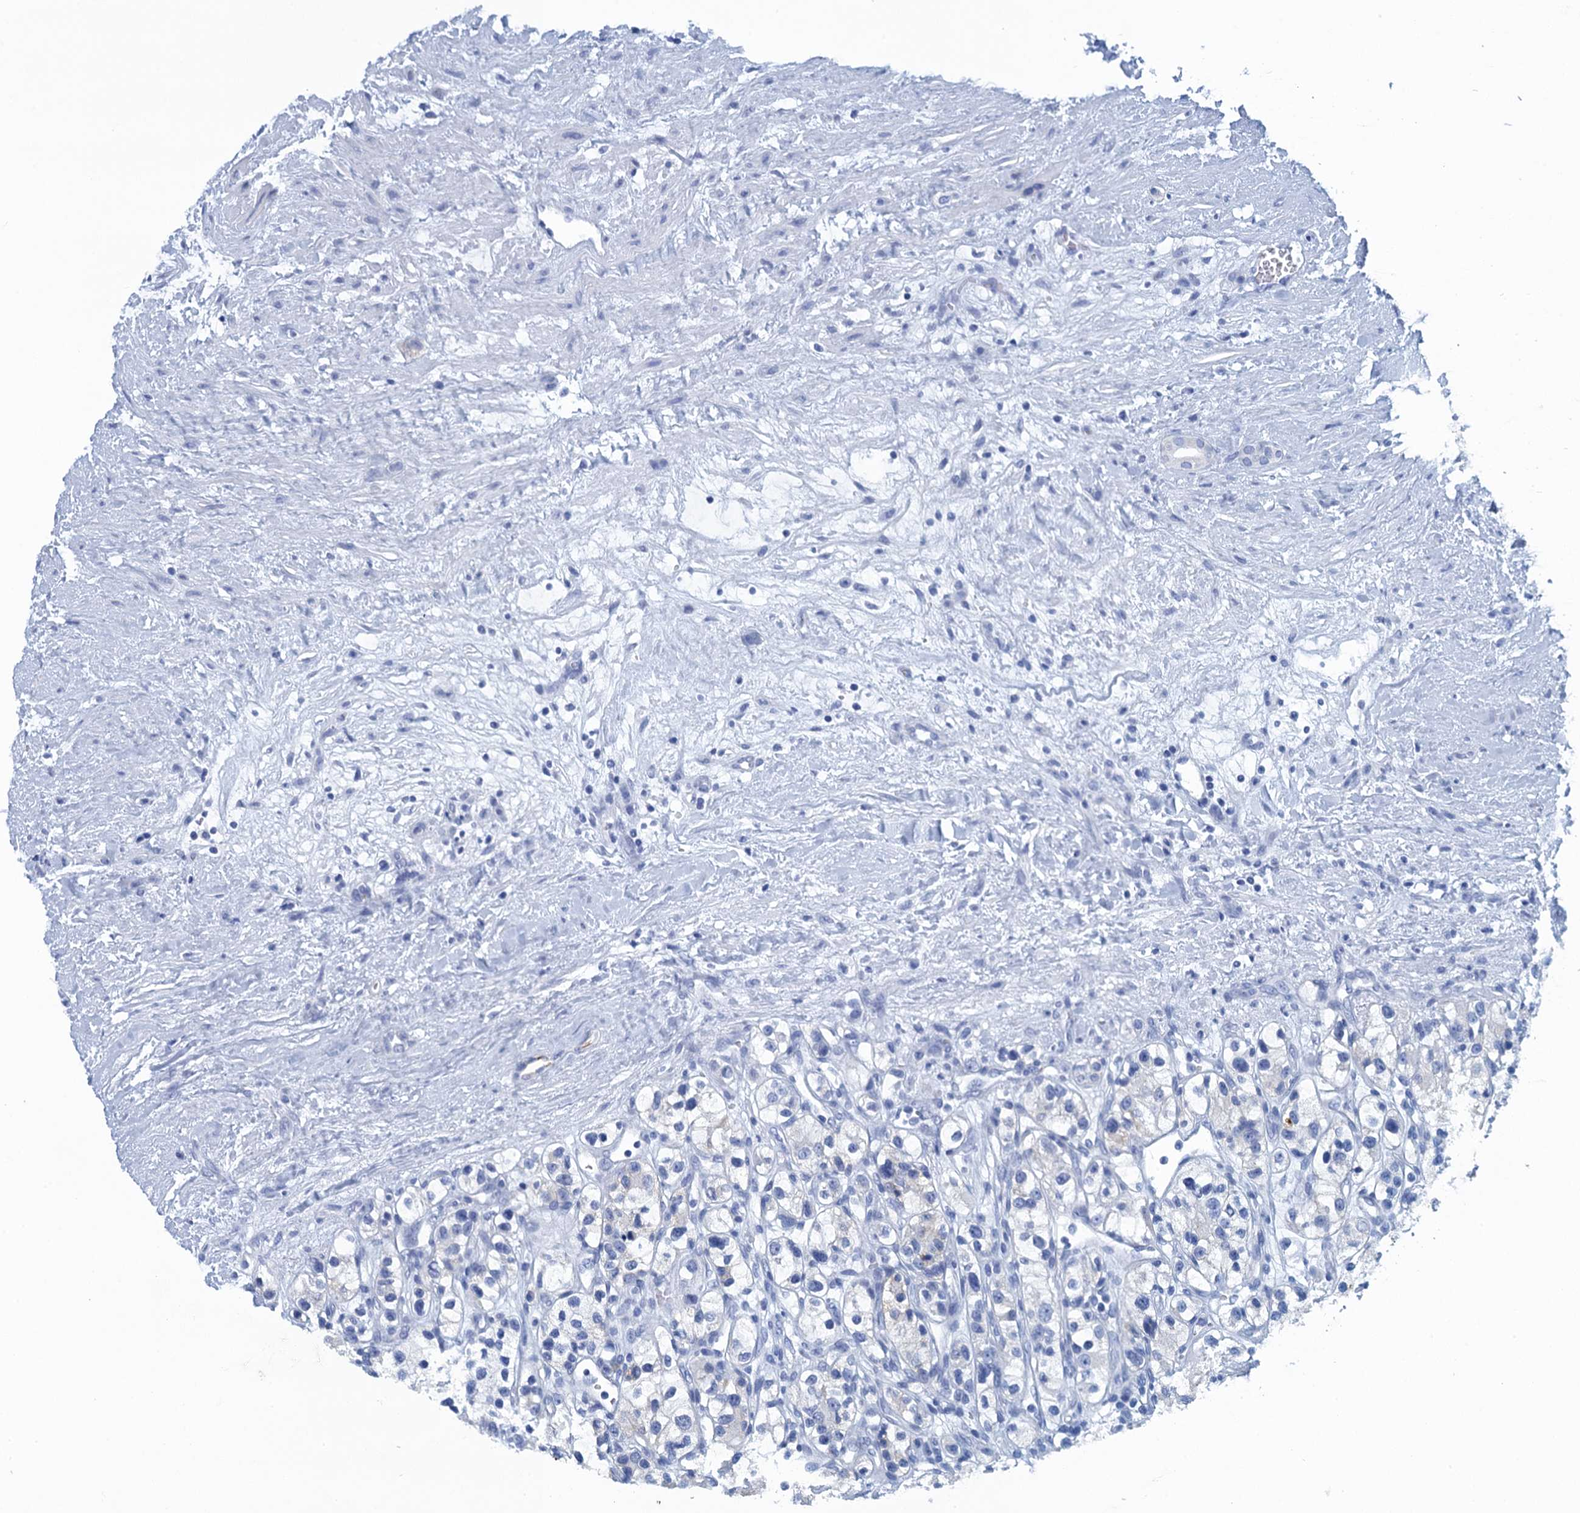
{"staining": {"intensity": "negative", "quantity": "none", "location": "none"}, "tissue": "renal cancer", "cell_type": "Tumor cells", "image_type": "cancer", "snomed": [{"axis": "morphology", "description": "Adenocarcinoma, NOS"}, {"axis": "topography", "description": "Kidney"}], "caption": "This is an immunohistochemistry (IHC) micrograph of human renal adenocarcinoma. There is no positivity in tumor cells.", "gene": "SCEL", "patient": {"sex": "female", "age": 57}}